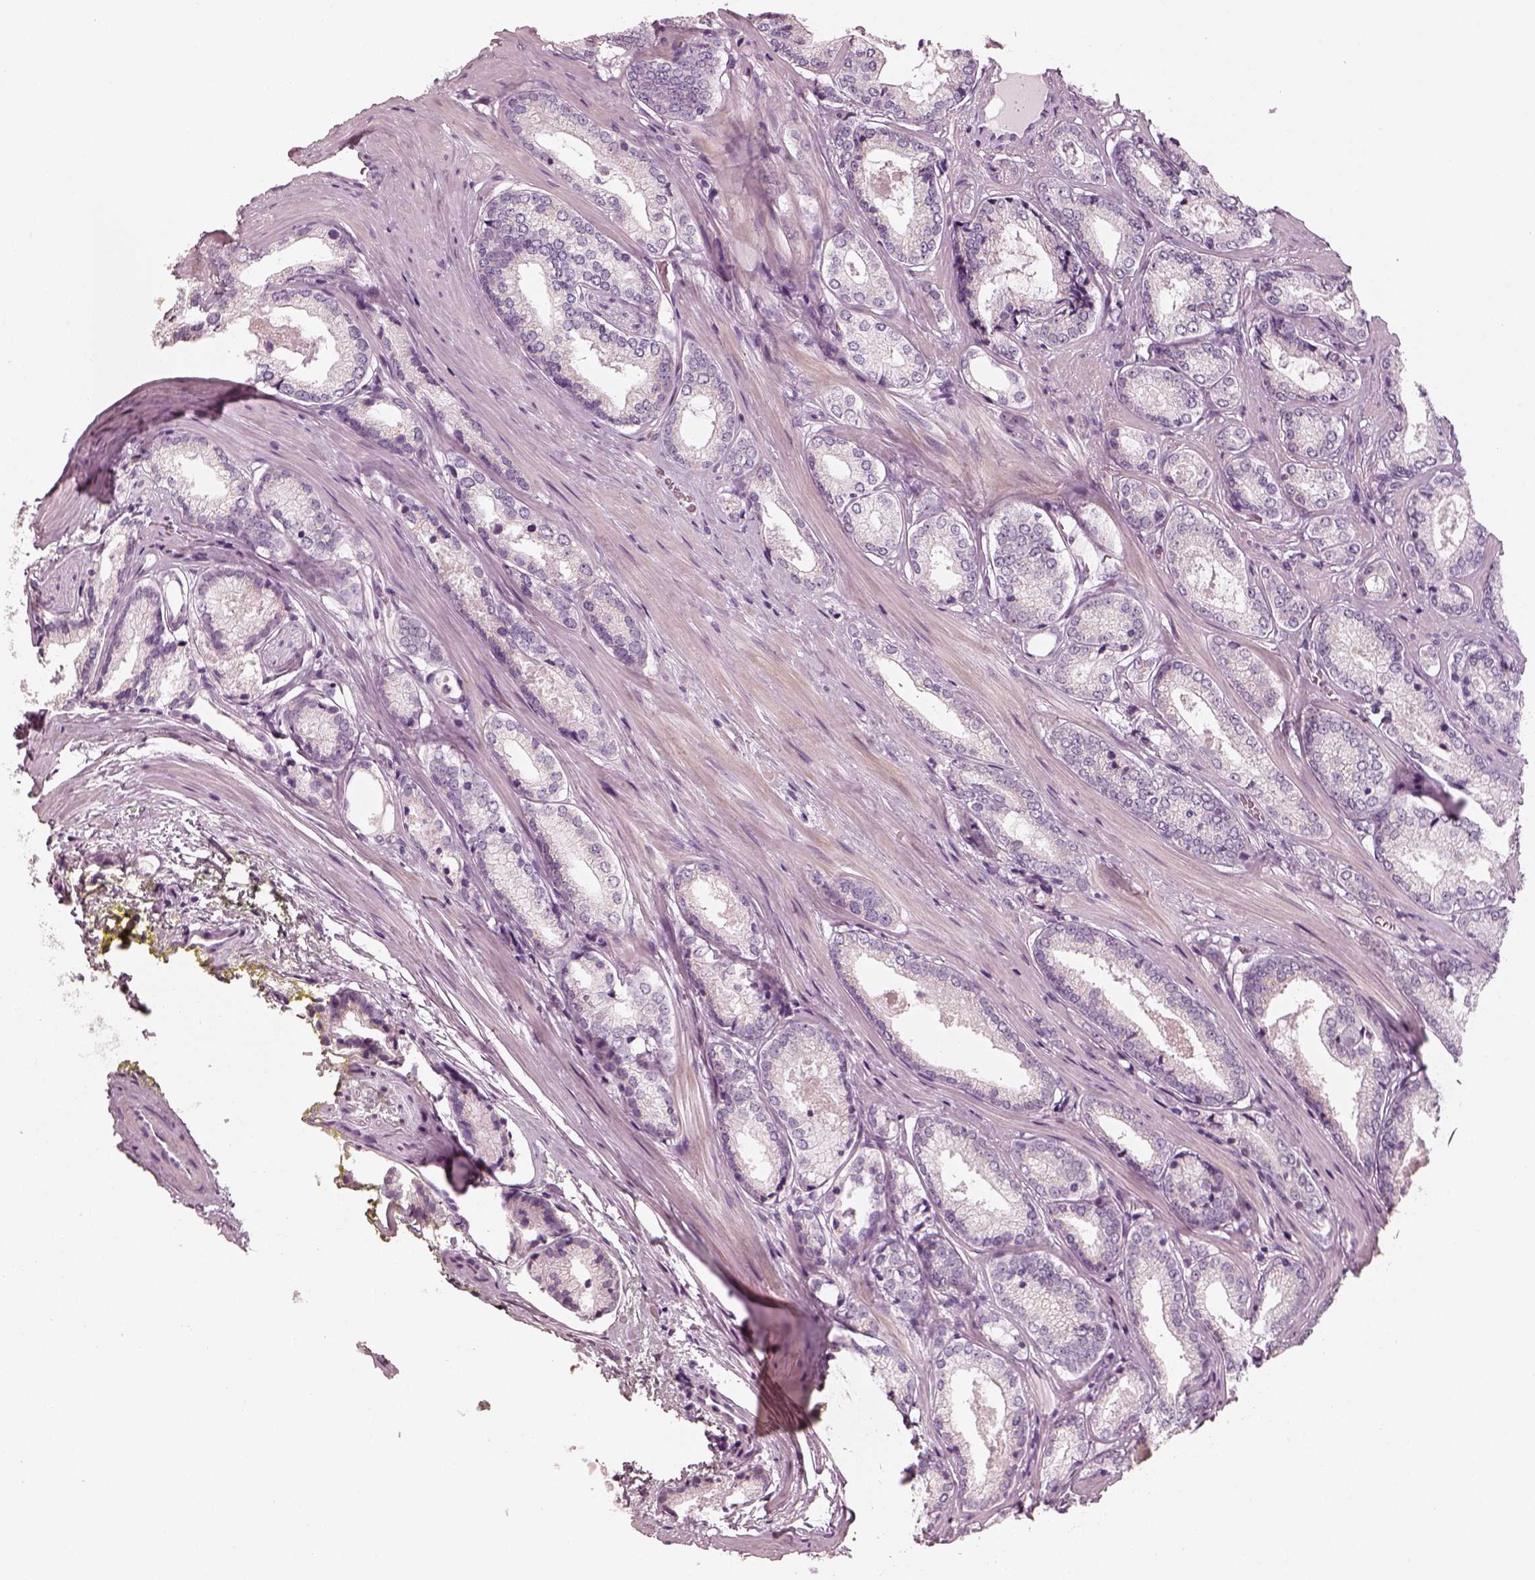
{"staining": {"intensity": "negative", "quantity": "none", "location": "none"}, "tissue": "prostate cancer", "cell_type": "Tumor cells", "image_type": "cancer", "snomed": [{"axis": "morphology", "description": "Adenocarcinoma, Low grade"}, {"axis": "topography", "description": "Prostate"}], "caption": "This is an immunohistochemistry (IHC) histopathology image of prostate low-grade adenocarcinoma. There is no expression in tumor cells.", "gene": "R3HDML", "patient": {"sex": "male", "age": 56}}